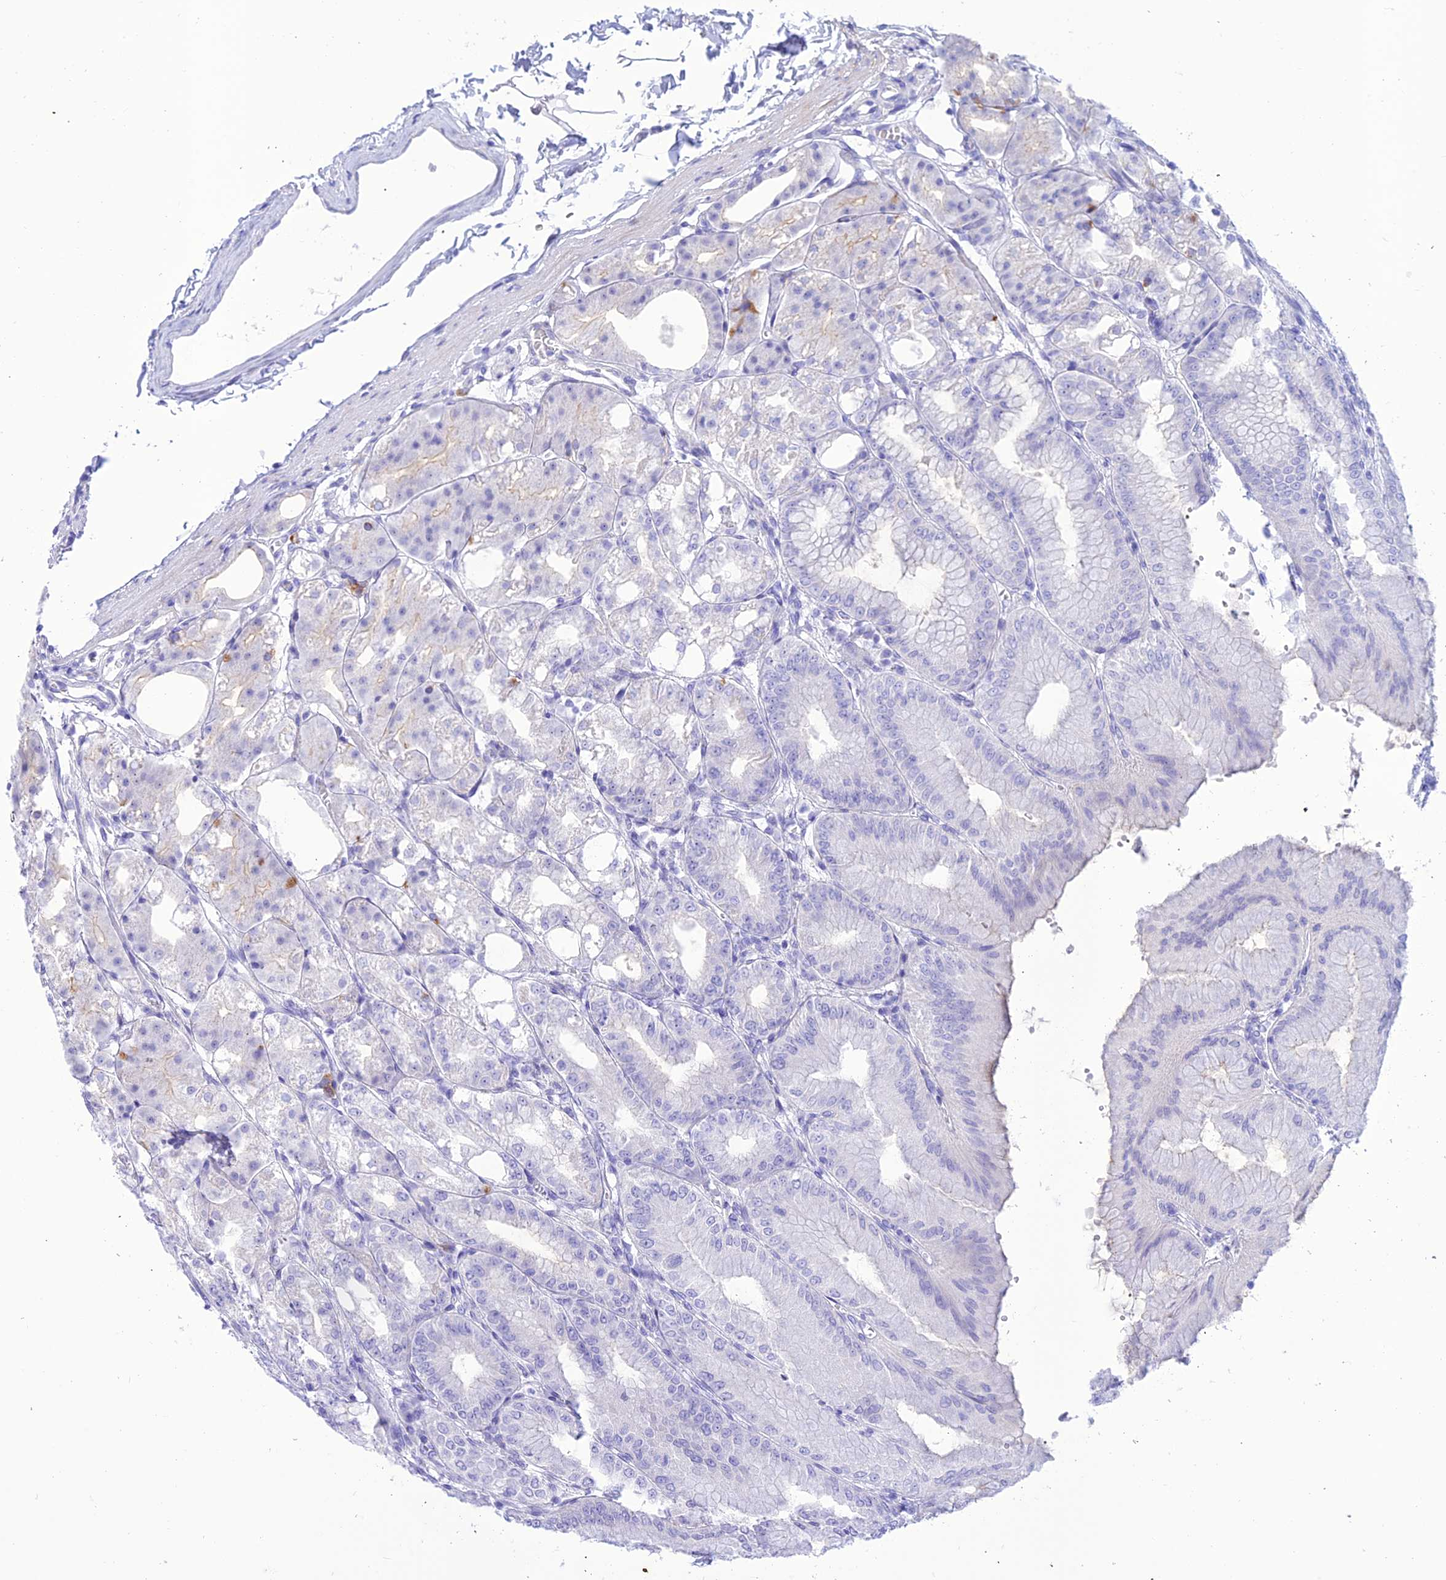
{"staining": {"intensity": "negative", "quantity": "none", "location": "cytoplasmic/membranous"}, "tissue": "stomach", "cell_type": "Glandular cells", "image_type": "normal", "snomed": [{"axis": "morphology", "description": "Normal tissue, NOS"}, {"axis": "topography", "description": "Stomach, lower"}], "caption": "IHC image of benign stomach: stomach stained with DAB (3,3'-diaminobenzidine) shows no significant protein expression in glandular cells.", "gene": "PRNP", "patient": {"sex": "male", "age": 71}}